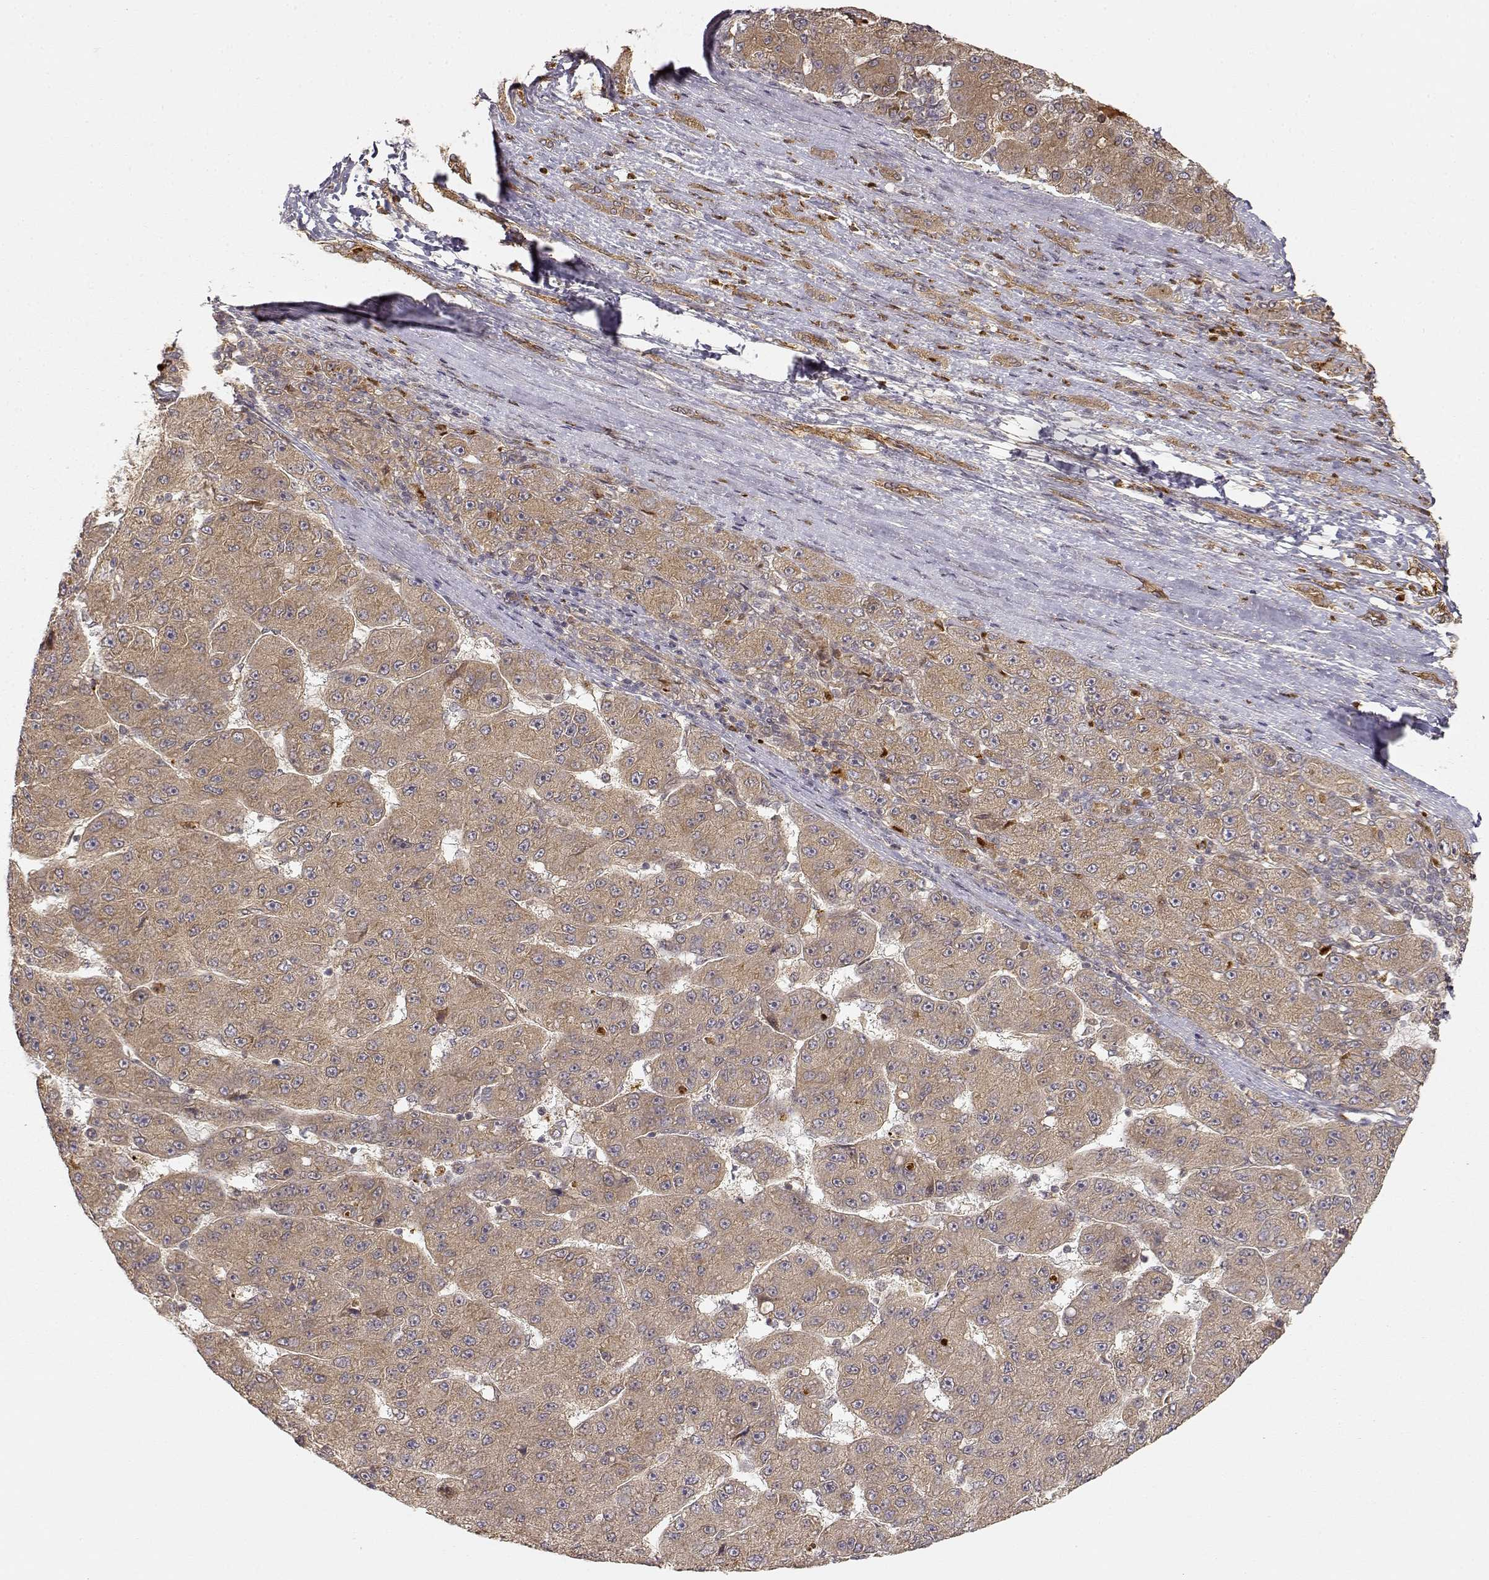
{"staining": {"intensity": "weak", "quantity": ">75%", "location": "cytoplasmic/membranous"}, "tissue": "liver cancer", "cell_type": "Tumor cells", "image_type": "cancer", "snomed": [{"axis": "morphology", "description": "Carcinoma, Hepatocellular, NOS"}, {"axis": "topography", "description": "Liver"}], "caption": "Liver hepatocellular carcinoma tissue shows weak cytoplasmic/membranous staining in about >75% of tumor cells, visualized by immunohistochemistry. The protein is stained brown, and the nuclei are stained in blue (DAB (3,3'-diaminobenzidine) IHC with brightfield microscopy, high magnification).", "gene": "CDK5RAP2", "patient": {"sex": "male", "age": 67}}